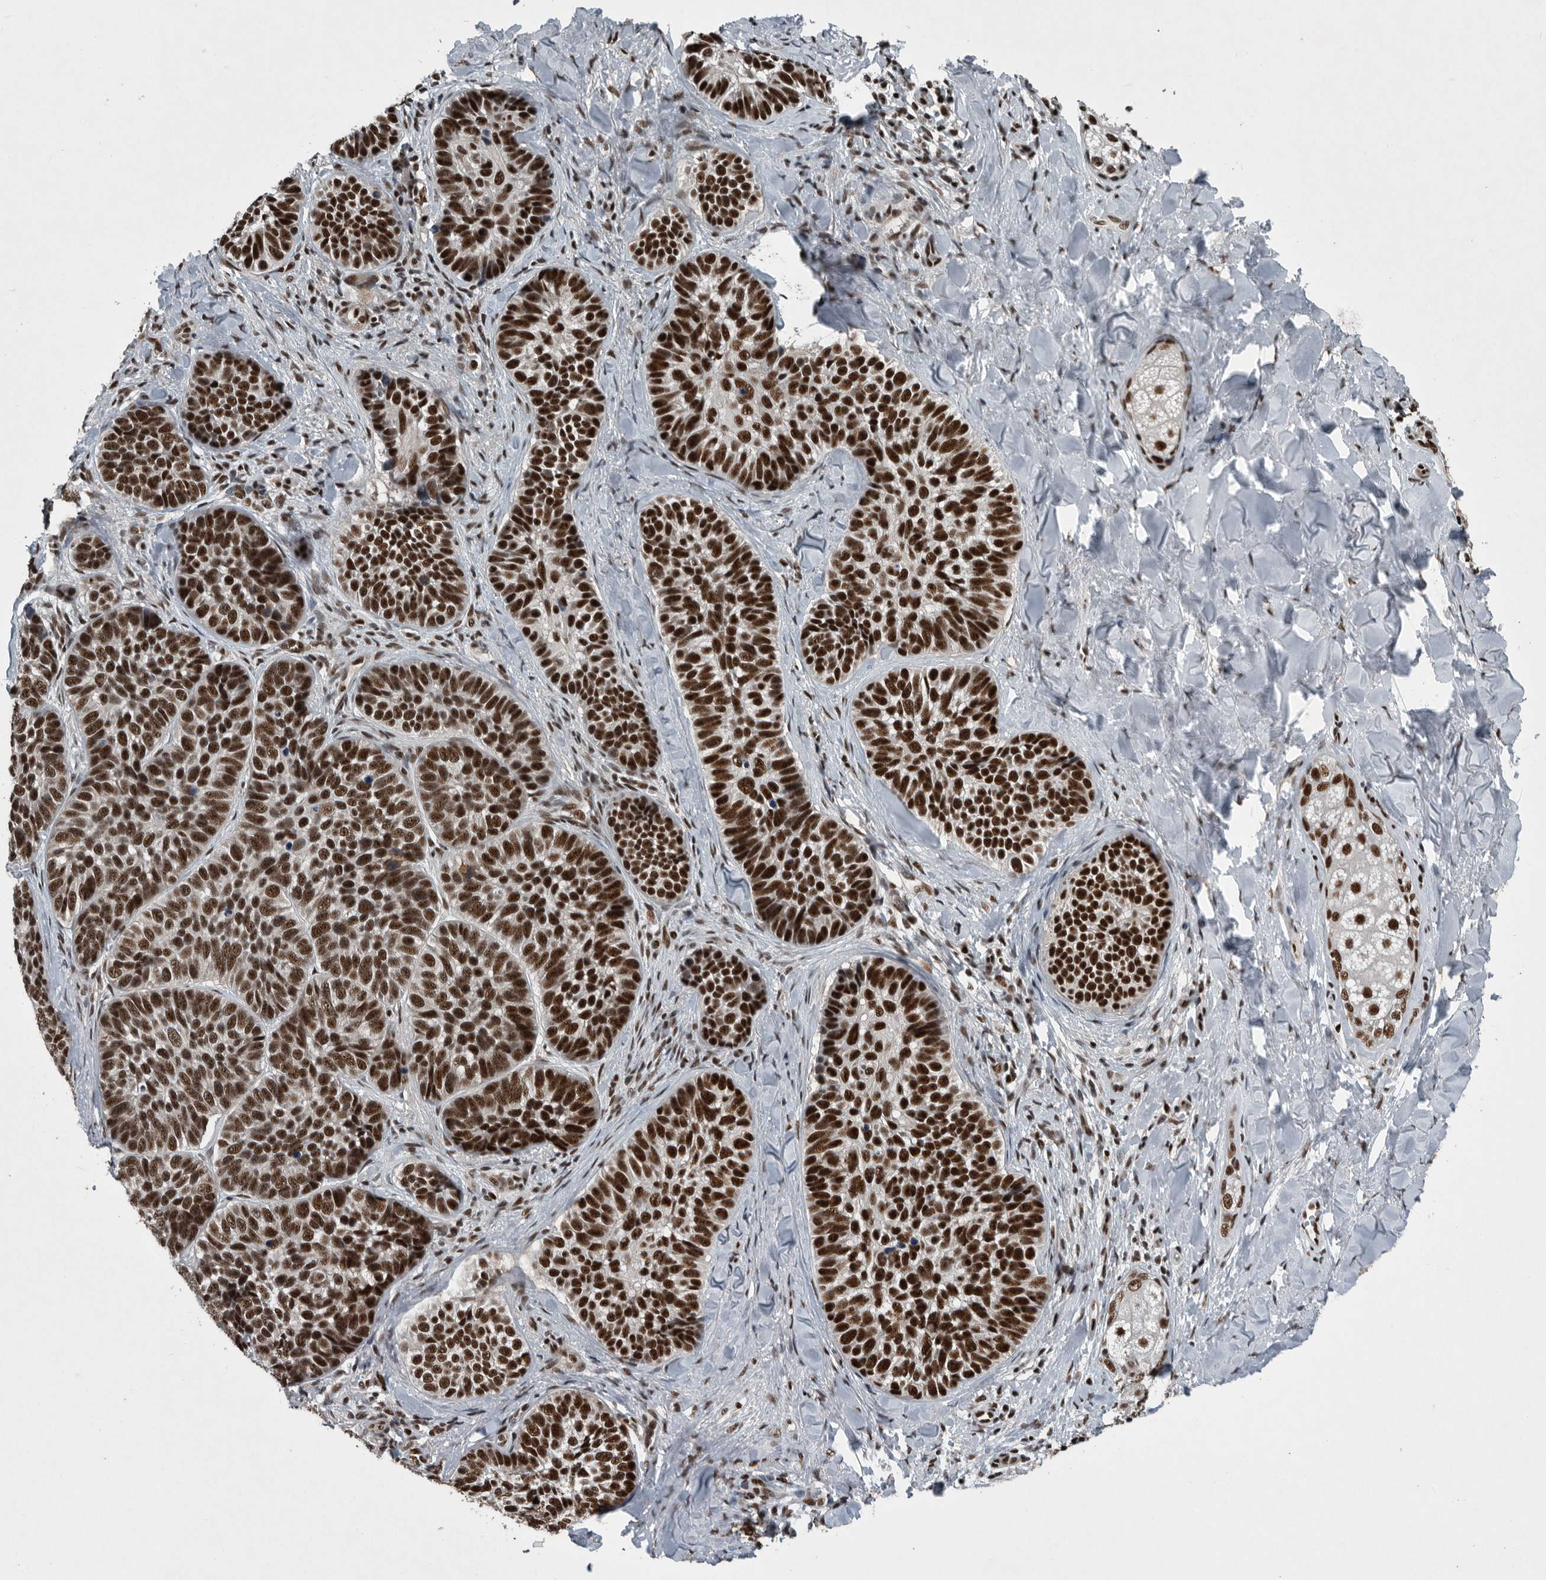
{"staining": {"intensity": "strong", "quantity": ">75%", "location": "nuclear"}, "tissue": "skin cancer", "cell_type": "Tumor cells", "image_type": "cancer", "snomed": [{"axis": "morphology", "description": "Basal cell carcinoma"}, {"axis": "topography", "description": "Skin"}], "caption": "Immunohistochemical staining of human skin cancer (basal cell carcinoma) shows high levels of strong nuclear staining in about >75% of tumor cells.", "gene": "SENP7", "patient": {"sex": "male", "age": 62}}